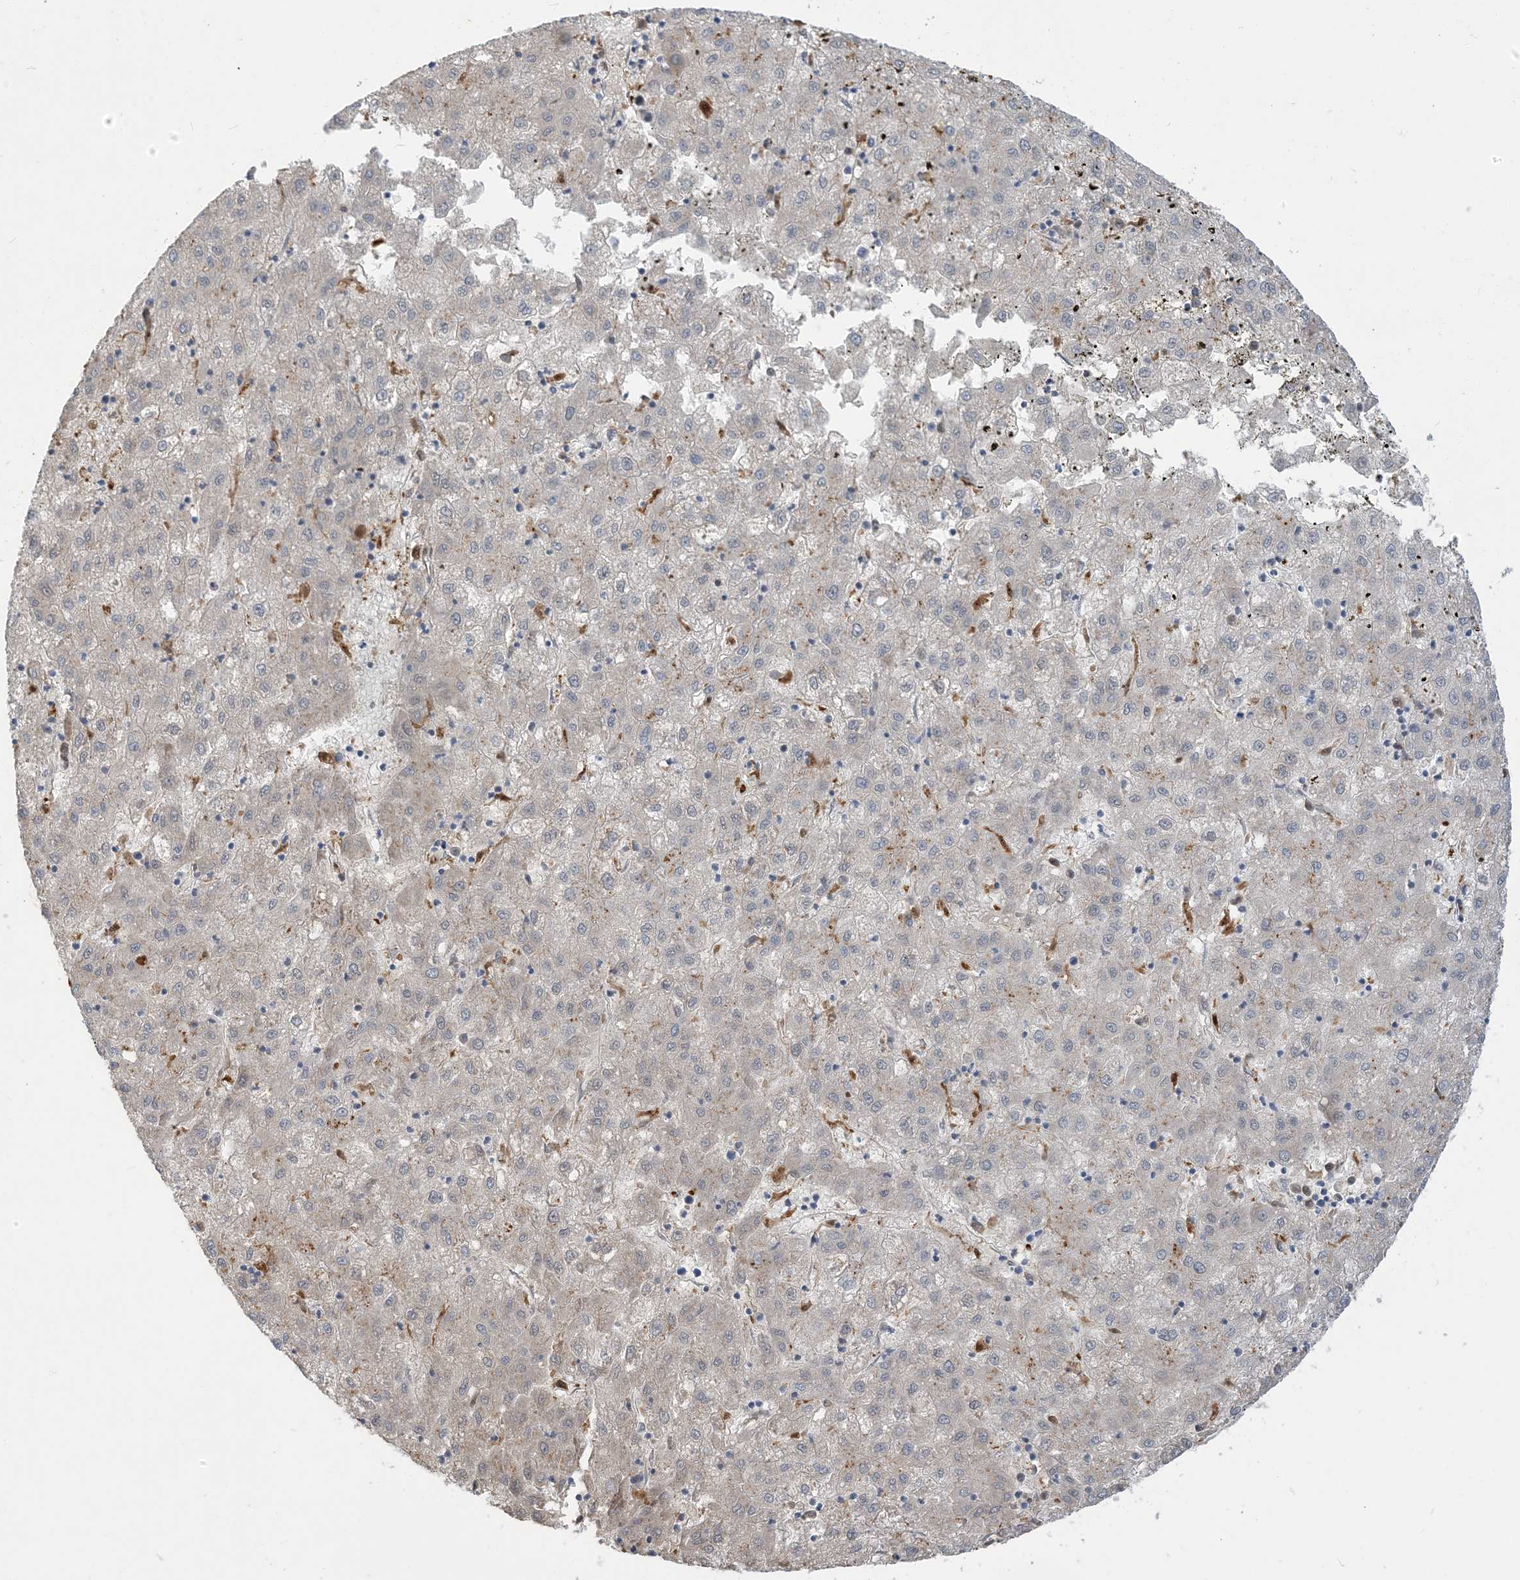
{"staining": {"intensity": "negative", "quantity": "none", "location": "none"}, "tissue": "liver cancer", "cell_type": "Tumor cells", "image_type": "cancer", "snomed": [{"axis": "morphology", "description": "Carcinoma, Hepatocellular, NOS"}, {"axis": "topography", "description": "Liver"}], "caption": "A photomicrograph of liver cancer stained for a protein displays no brown staining in tumor cells.", "gene": "NAGK", "patient": {"sex": "male", "age": 72}}